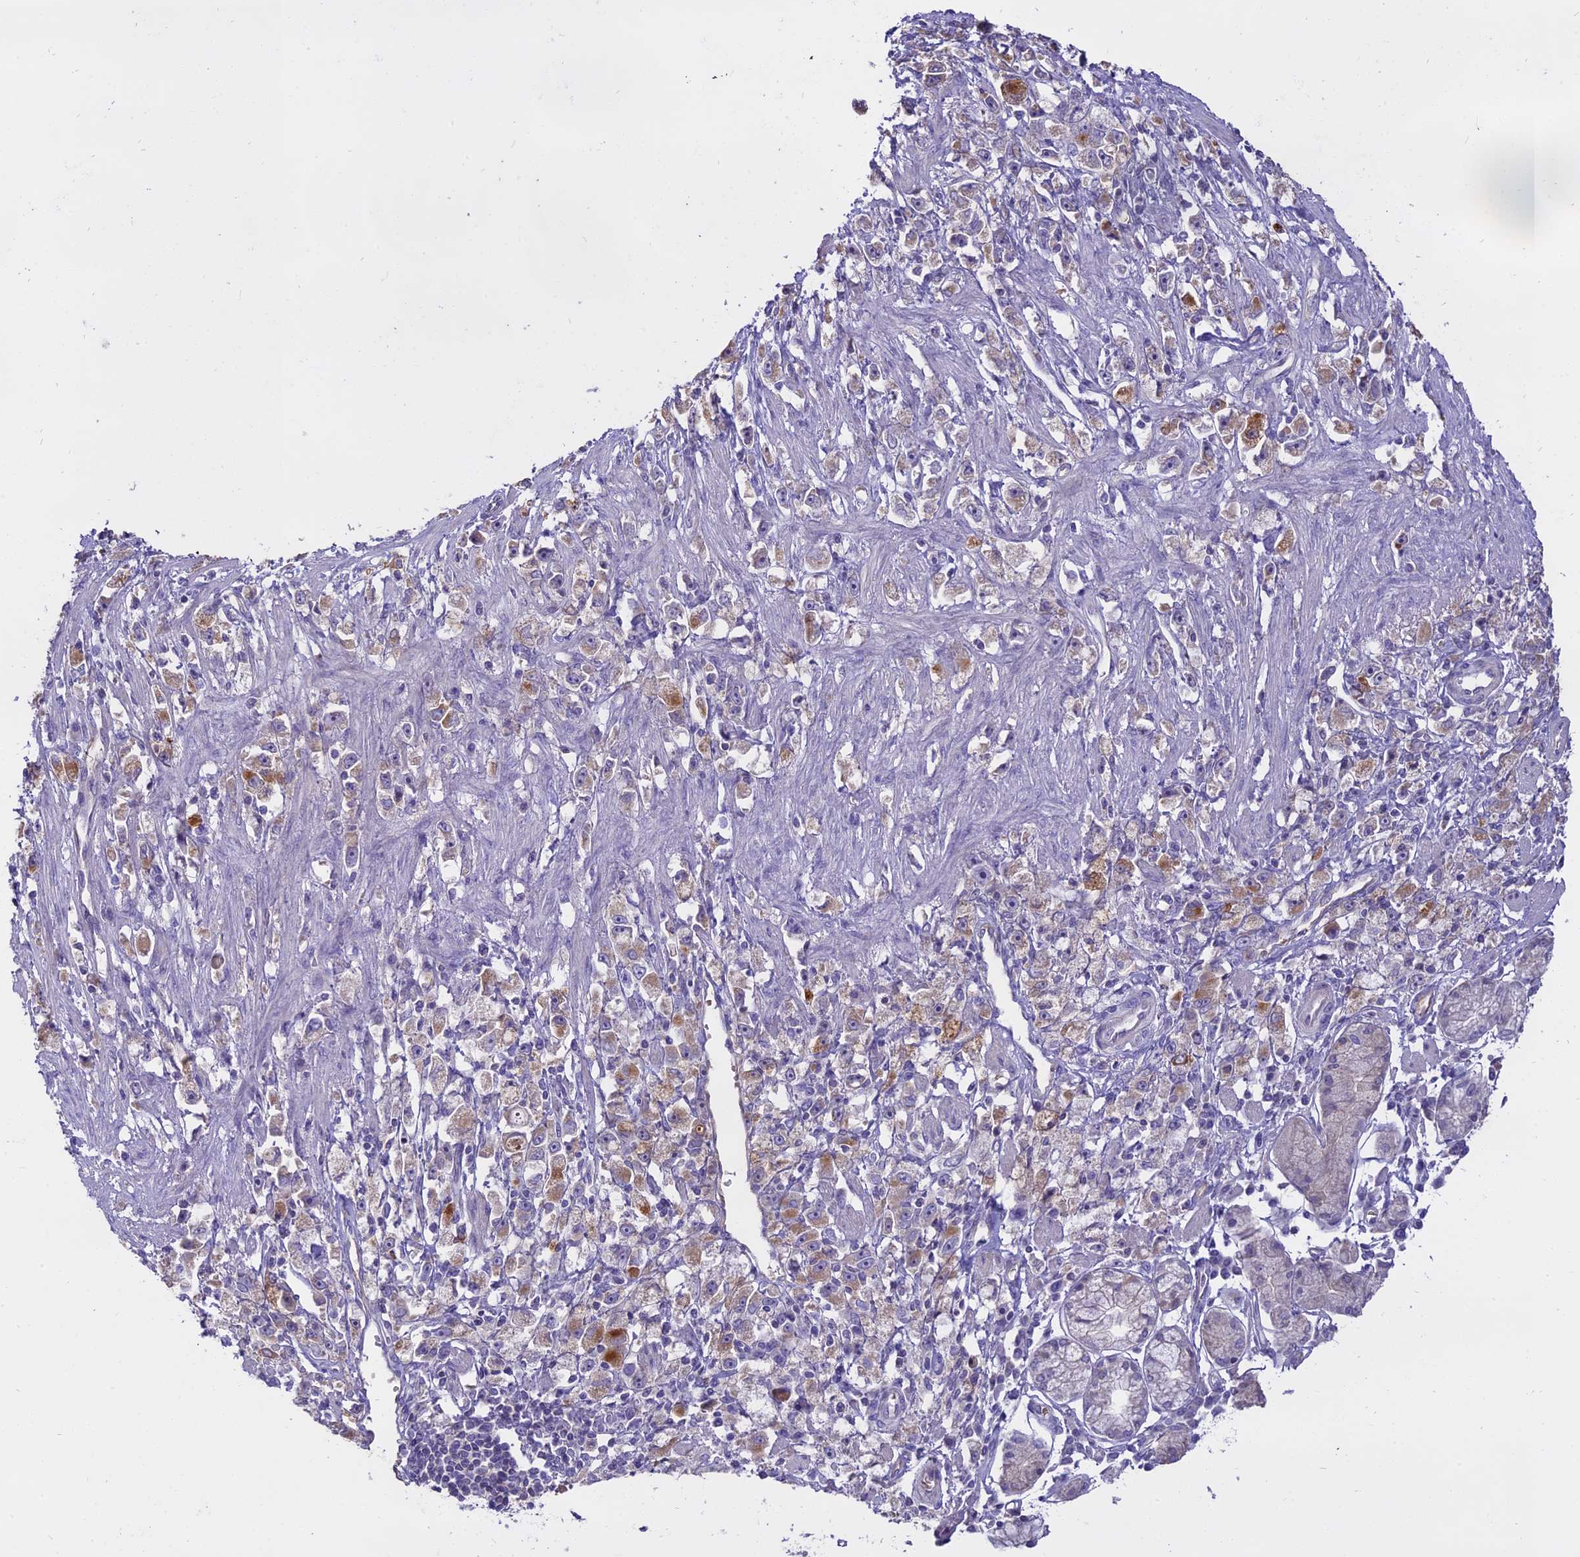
{"staining": {"intensity": "moderate", "quantity": "<25%", "location": "cytoplasmic/membranous"}, "tissue": "stomach cancer", "cell_type": "Tumor cells", "image_type": "cancer", "snomed": [{"axis": "morphology", "description": "Adenocarcinoma, NOS"}, {"axis": "topography", "description": "Stomach"}], "caption": "IHC micrograph of neoplastic tissue: human stomach adenocarcinoma stained using immunohistochemistry (IHC) demonstrates low levels of moderate protein expression localized specifically in the cytoplasmic/membranous of tumor cells, appearing as a cytoplasmic/membranous brown color.", "gene": "WFDC2", "patient": {"sex": "female", "age": 59}}